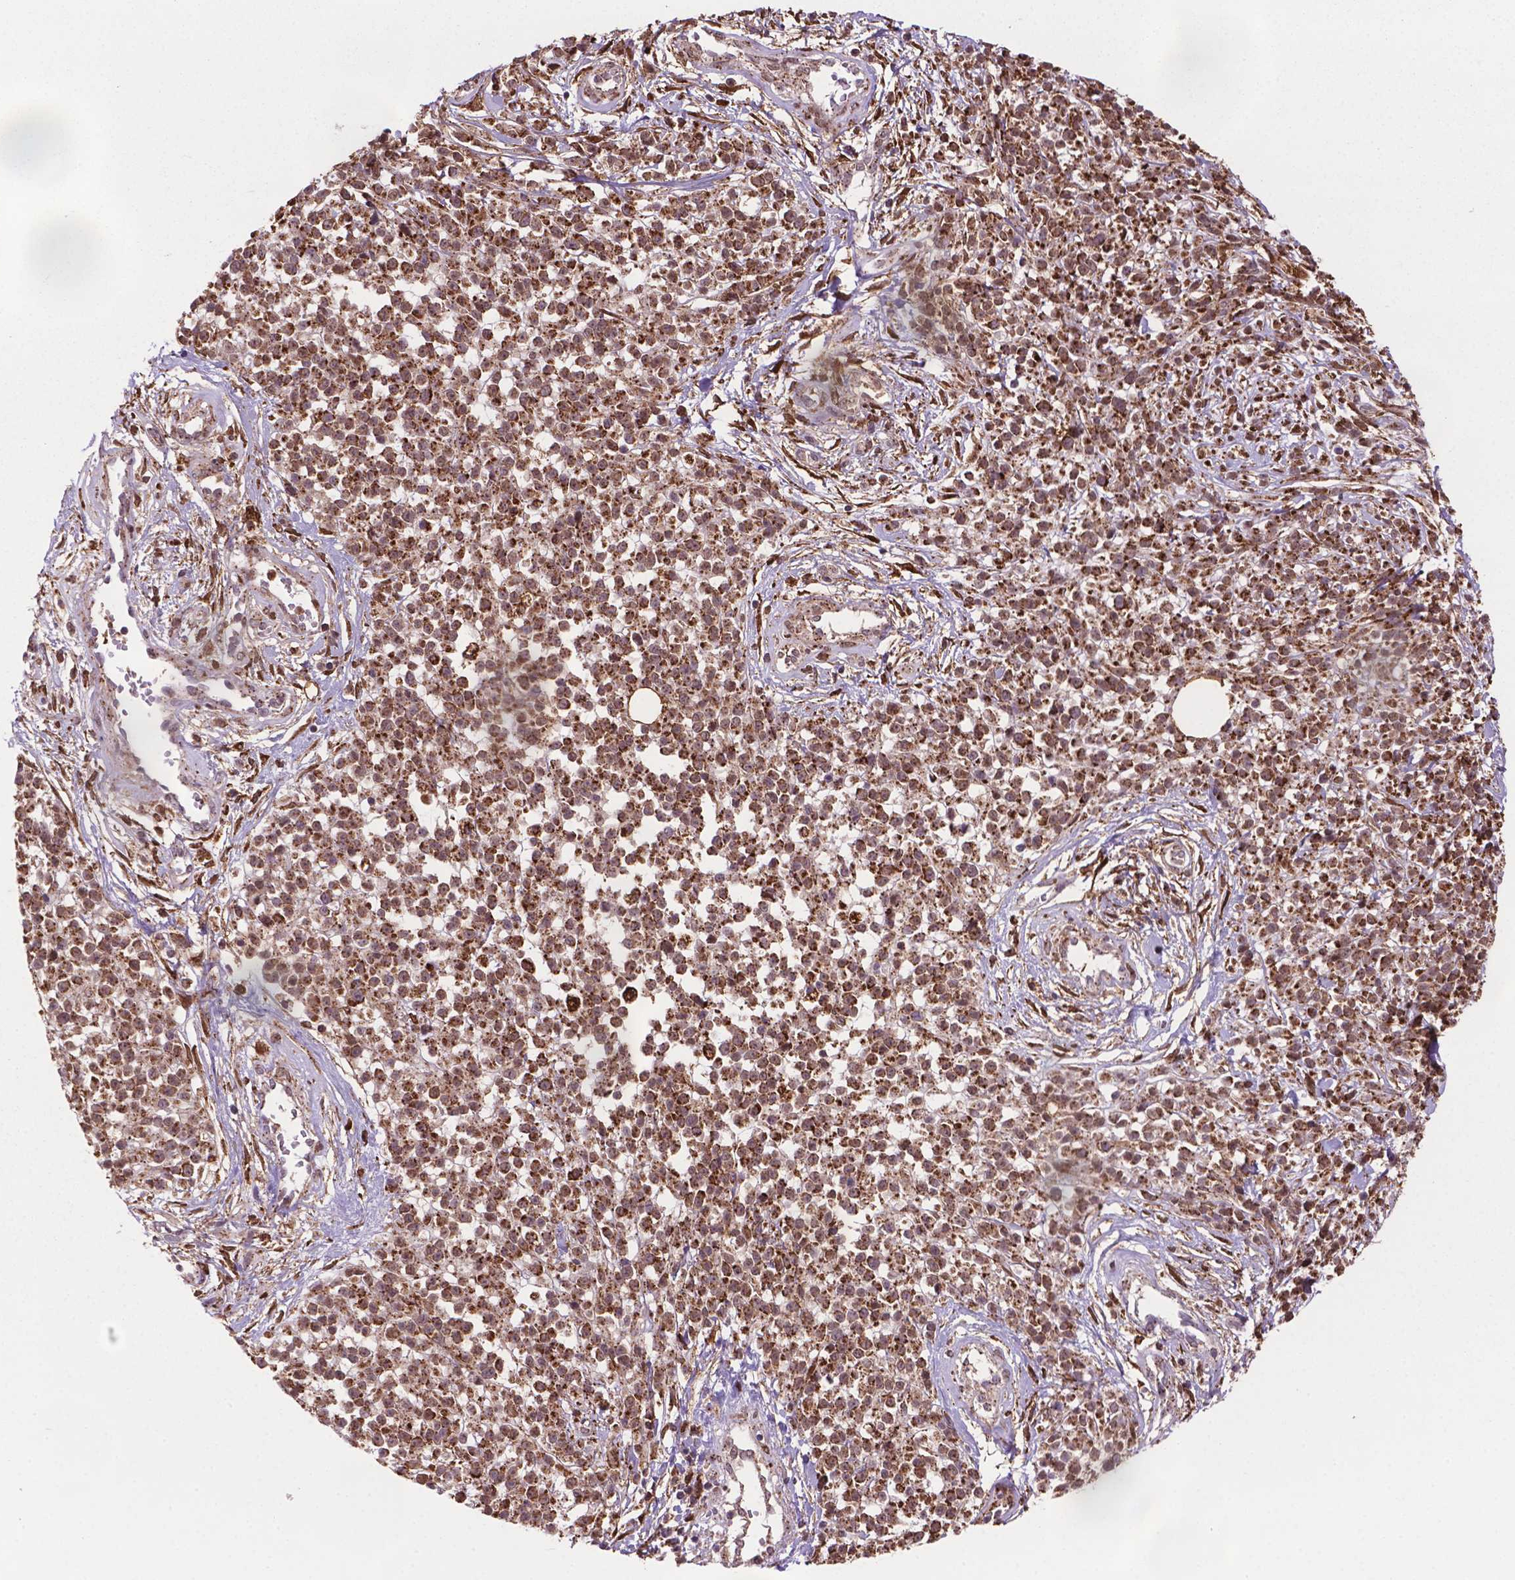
{"staining": {"intensity": "moderate", "quantity": ">75%", "location": "cytoplasmic/membranous"}, "tissue": "melanoma", "cell_type": "Tumor cells", "image_type": "cancer", "snomed": [{"axis": "morphology", "description": "Malignant melanoma, NOS"}, {"axis": "topography", "description": "Skin"}, {"axis": "topography", "description": "Skin of trunk"}], "caption": "Protein analysis of malignant melanoma tissue exhibits moderate cytoplasmic/membranous expression in about >75% of tumor cells.", "gene": "PLIN3", "patient": {"sex": "male", "age": 74}}